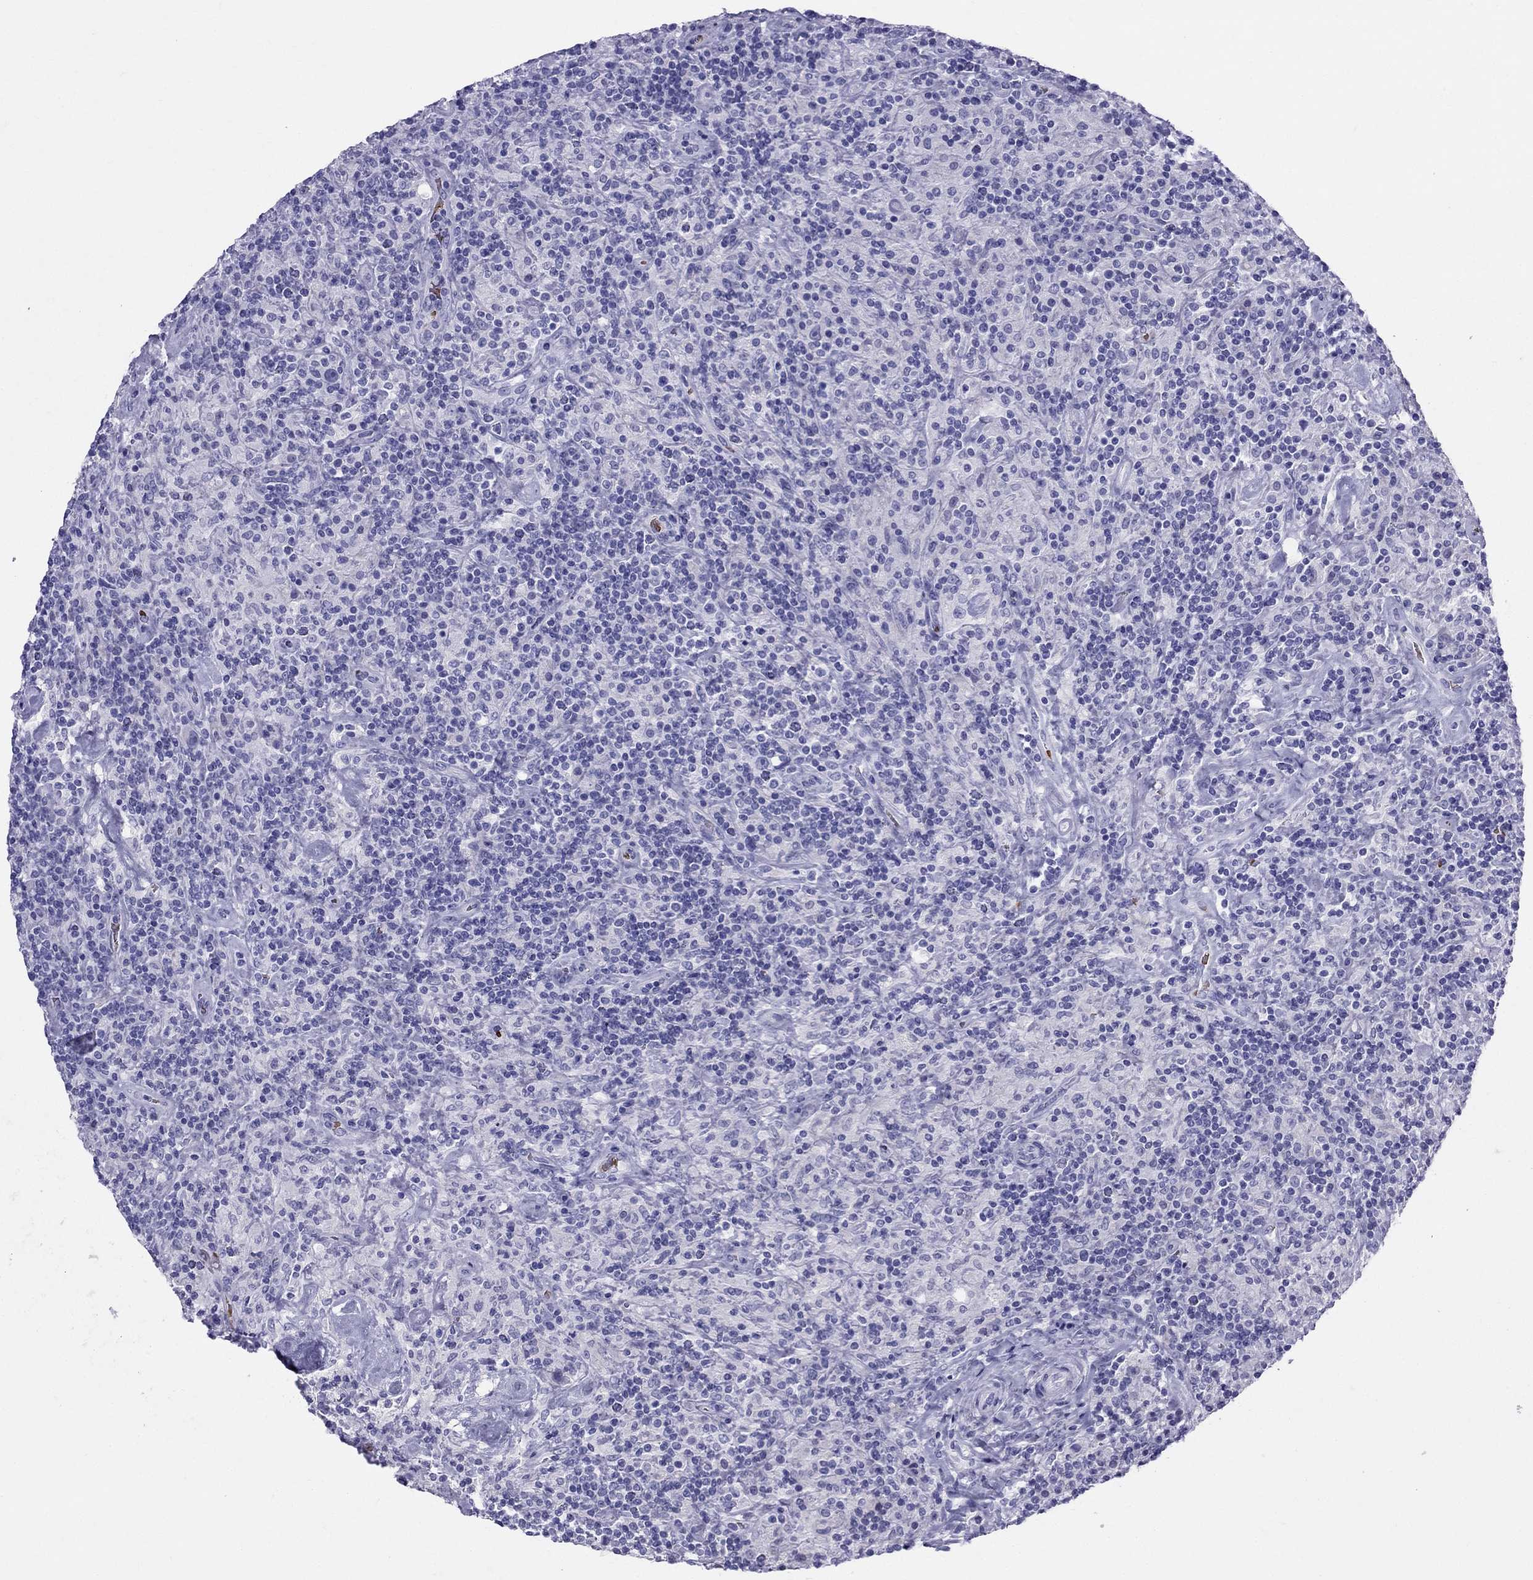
{"staining": {"intensity": "negative", "quantity": "none", "location": "none"}, "tissue": "lymphoma", "cell_type": "Tumor cells", "image_type": "cancer", "snomed": [{"axis": "morphology", "description": "Hodgkin's disease, NOS"}, {"axis": "topography", "description": "Lymph node"}], "caption": "IHC of lymphoma exhibits no expression in tumor cells. (Stains: DAB immunohistochemistry with hematoxylin counter stain, Microscopy: brightfield microscopy at high magnification).", "gene": "DNAAF6", "patient": {"sex": "male", "age": 70}}